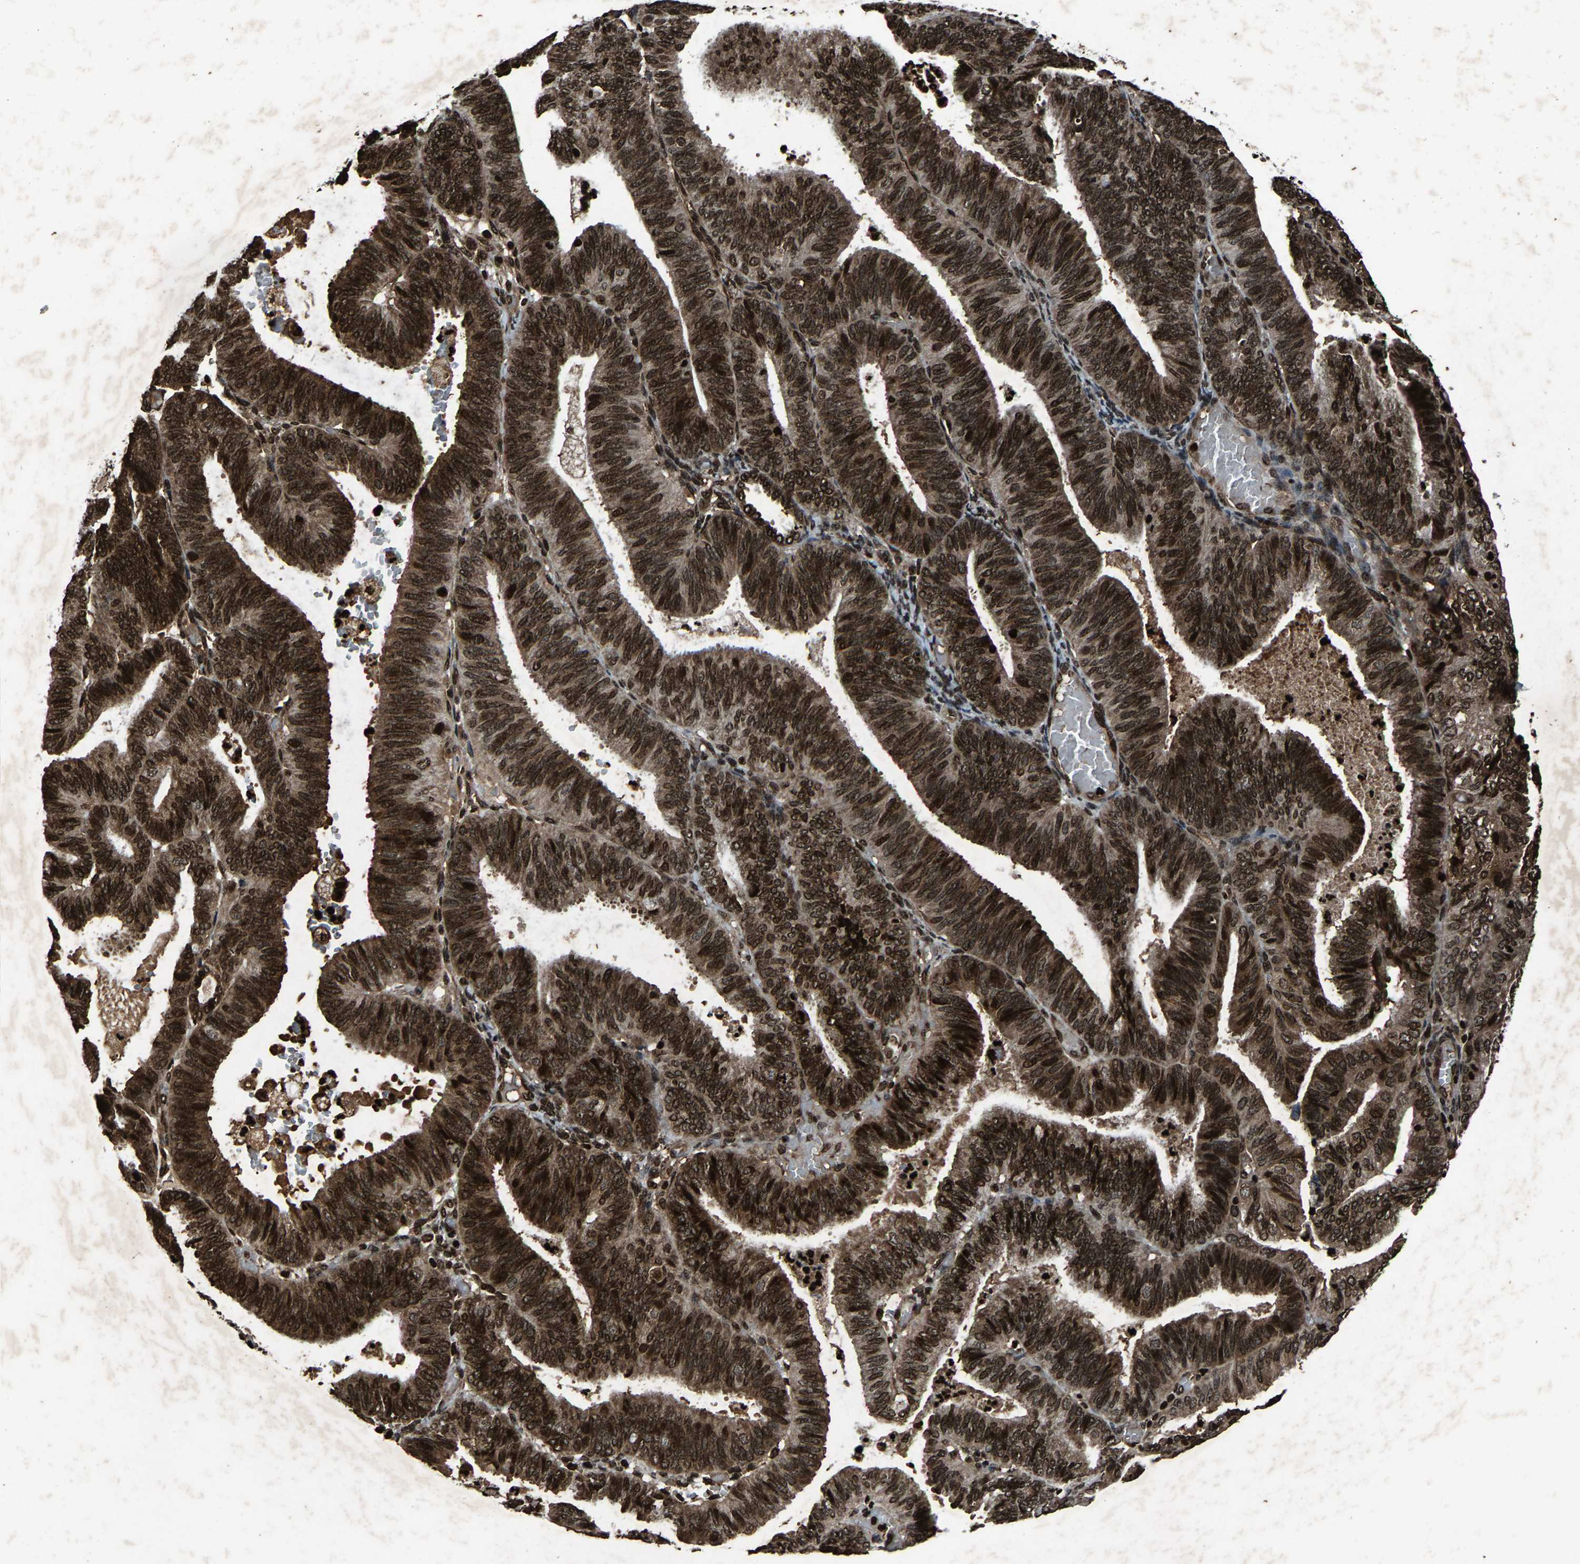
{"staining": {"intensity": "strong", "quantity": ">75%", "location": "cytoplasmic/membranous,nuclear"}, "tissue": "endometrial cancer", "cell_type": "Tumor cells", "image_type": "cancer", "snomed": [{"axis": "morphology", "description": "Adenocarcinoma, NOS"}, {"axis": "topography", "description": "Uterus"}], "caption": "Immunohistochemical staining of human endometrial adenocarcinoma shows strong cytoplasmic/membranous and nuclear protein staining in approximately >75% of tumor cells.", "gene": "H4C1", "patient": {"sex": "female", "age": 60}}